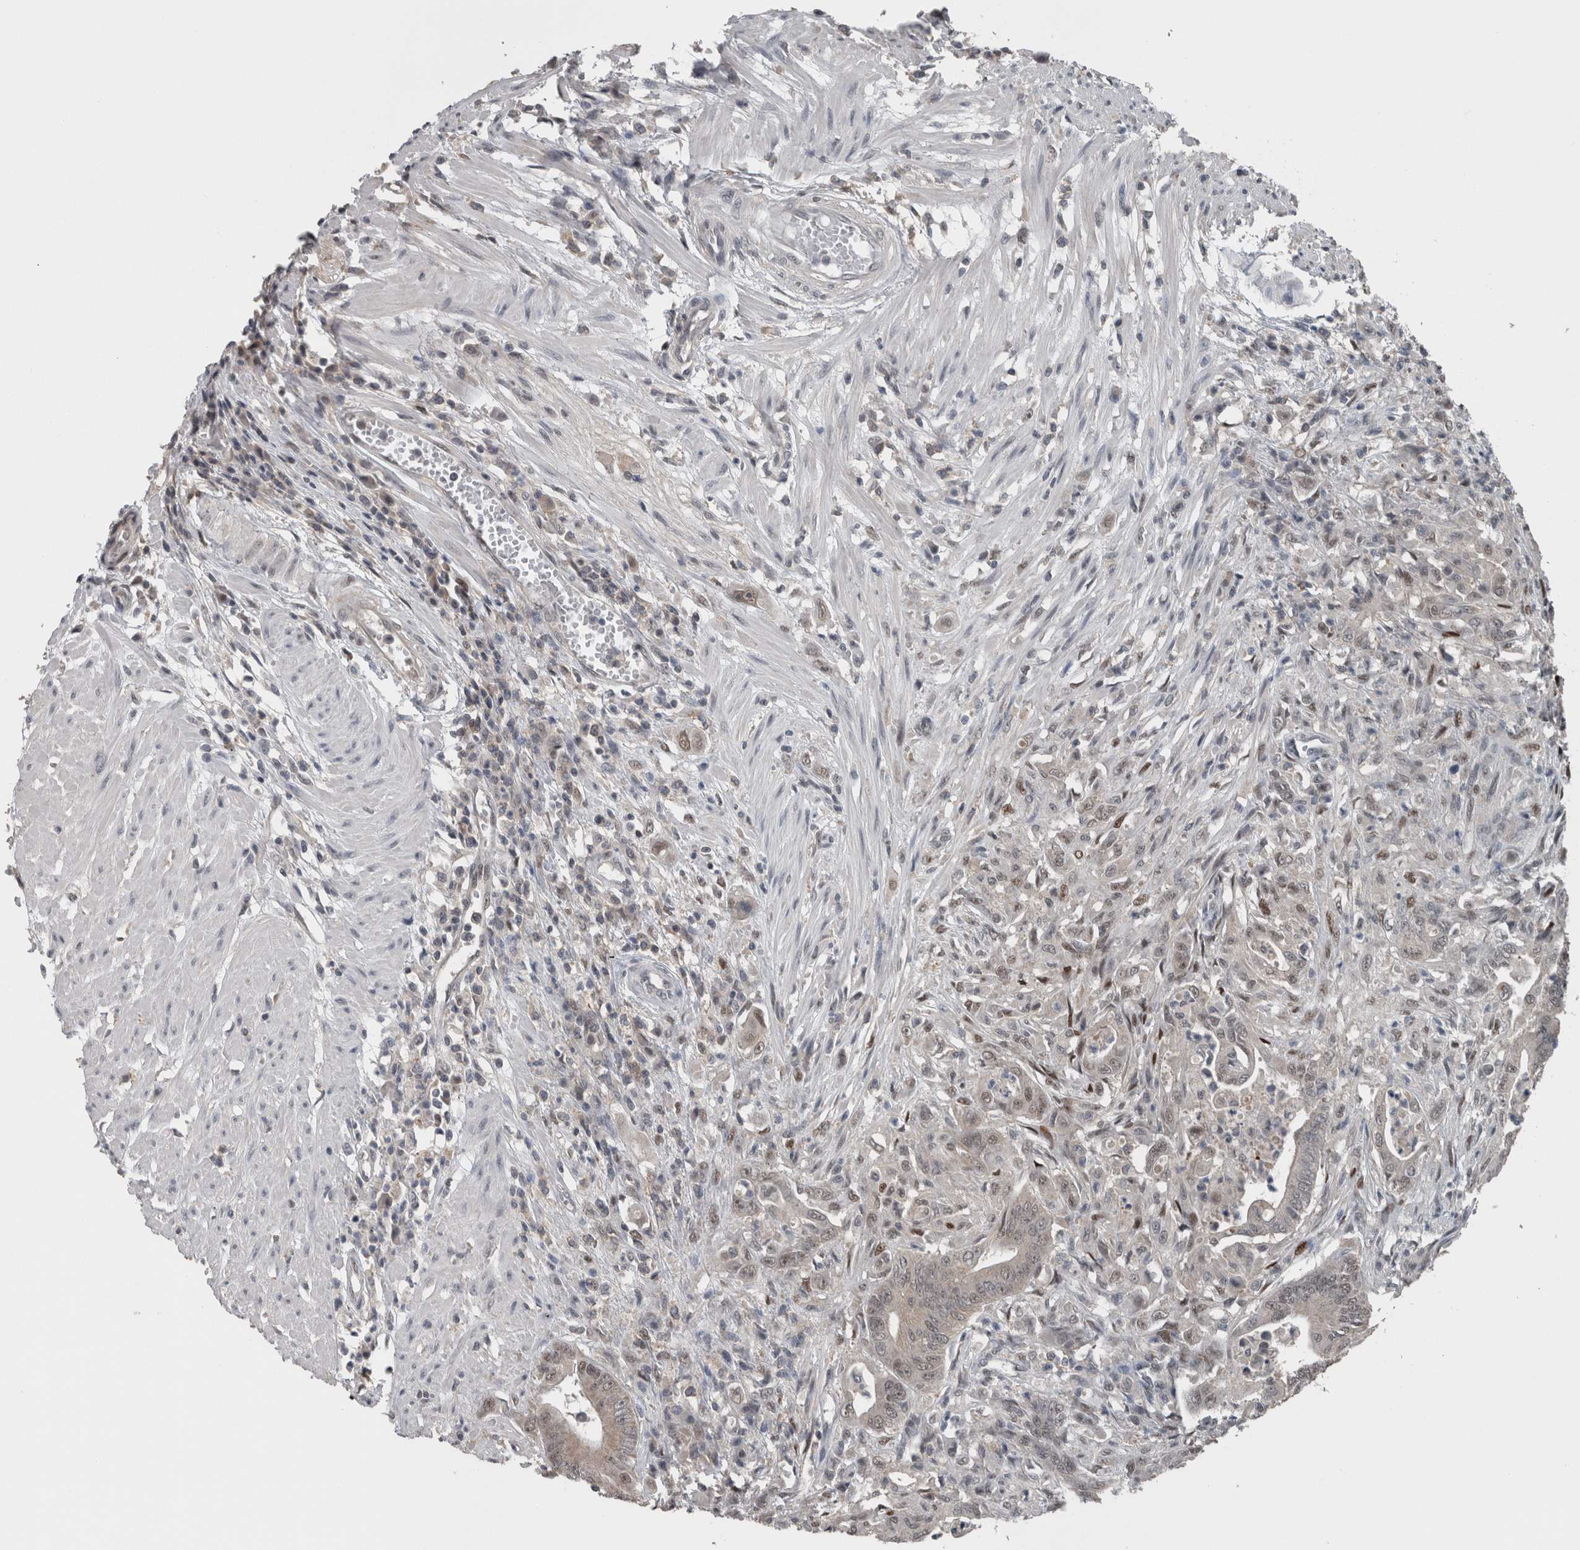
{"staining": {"intensity": "weak", "quantity": "<25%", "location": "nuclear"}, "tissue": "colorectal cancer", "cell_type": "Tumor cells", "image_type": "cancer", "snomed": [{"axis": "morphology", "description": "Adenoma, NOS"}, {"axis": "morphology", "description": "Adenocarcinoma, NOS"}, {"axis": "topography", "description": "Colon"}], "caption": "Colorectal cancer stained for a protein using IHC shows no staining tumor cells.", "gene": "ZBTB21", "patient": {"sex": "male", "age": 79}}